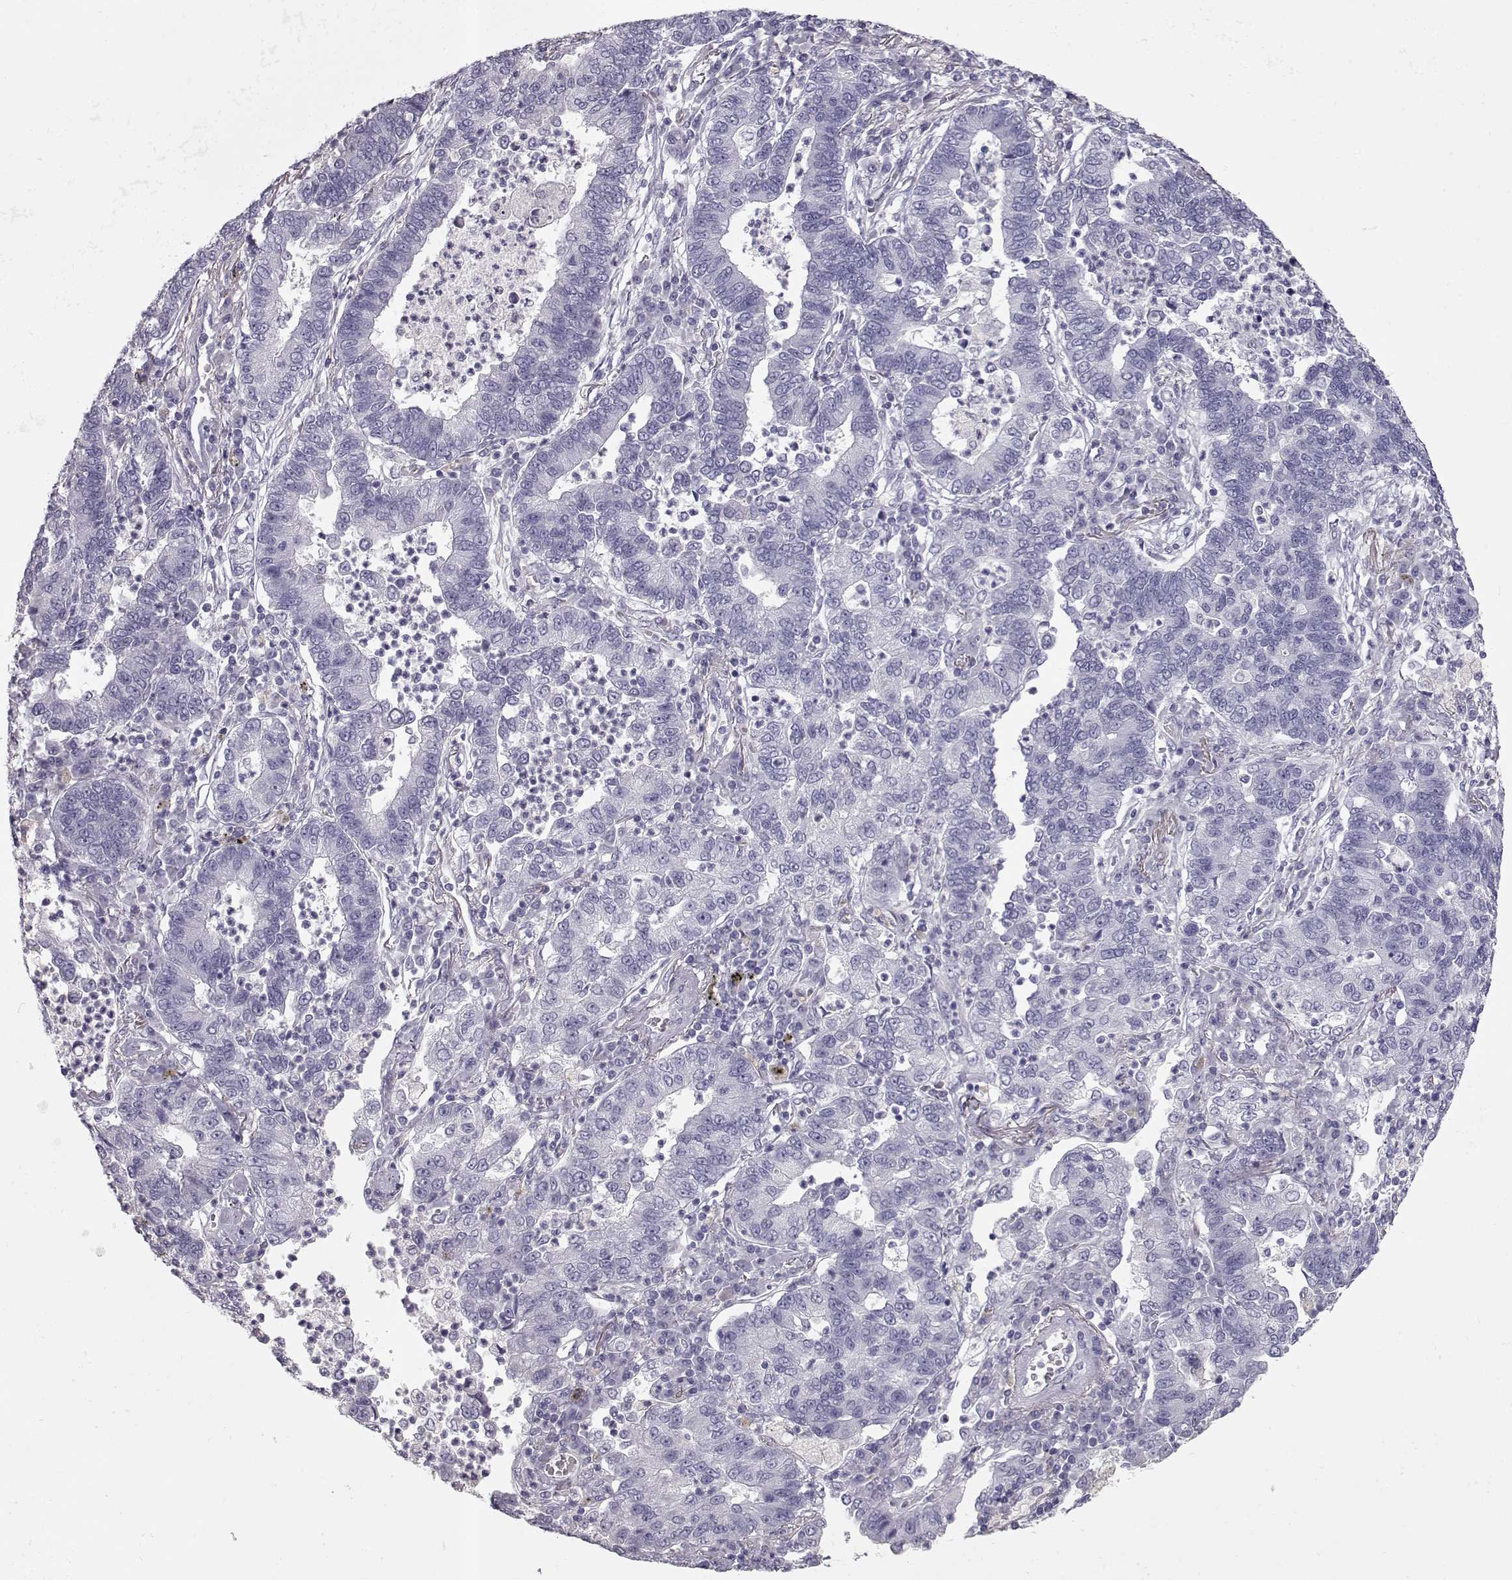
{"staining": {"intensity": "negative", "quantity": "none", "location": "none"}, "tissue": "lung cancer", "cell_type": "Tumor cells", "image_type": "cancer", "snomed": [{"axis": "morphology", "description": "Adenocarcinoma, NOS"}, {"axis": "topography", "description": "Lung"}], "caption": "Immunohistochemistry of lung cancer (adenocarcinoma) reveals no expression in tumor cells. (Brightfield microscopy of DAB immunohistochemistry at high magnification).", "gene": "SLC18A1", "patient": {"sex": "female", "age": 57}}